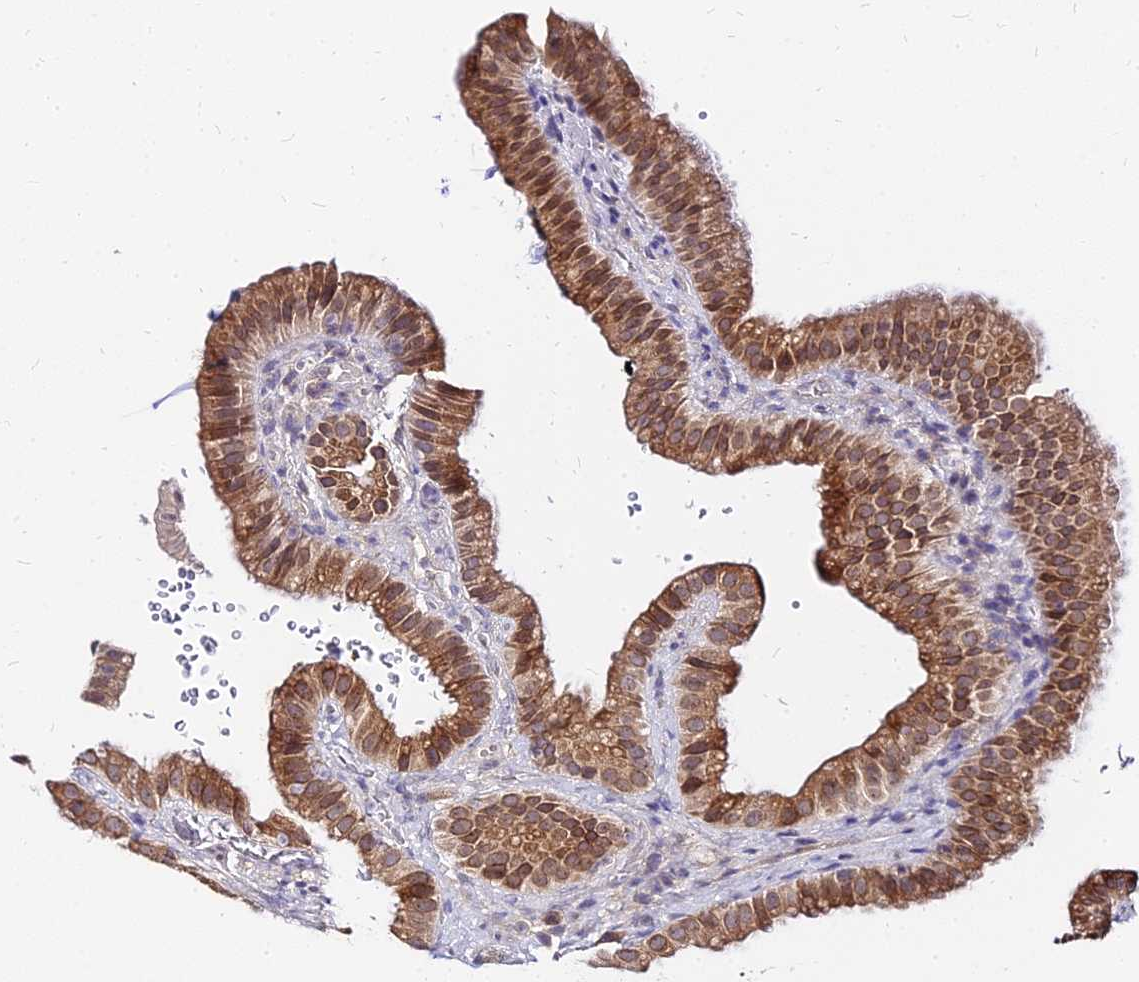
{"staining": {"intensity": "moderate", "quantity": ">75%", "location": "cytoplasmic/membranous"}, "tissue": "gallbladder", "cell_type": "Glandular cells", "image_type": "normal", "snomed": [{"axis": "morphology", "description": "Normal tissue, NOS"}, {"axis": "topography", "description": "Gallbladder"}], "caption": "Immunohistochemical staining of benign gallbladder shows medium levels of moderate cytoplasmic/membranous positivity in approximately >75% of glandular cells.", "gene": "RNF121", "patient": {"sex": "female", "age": 61}}